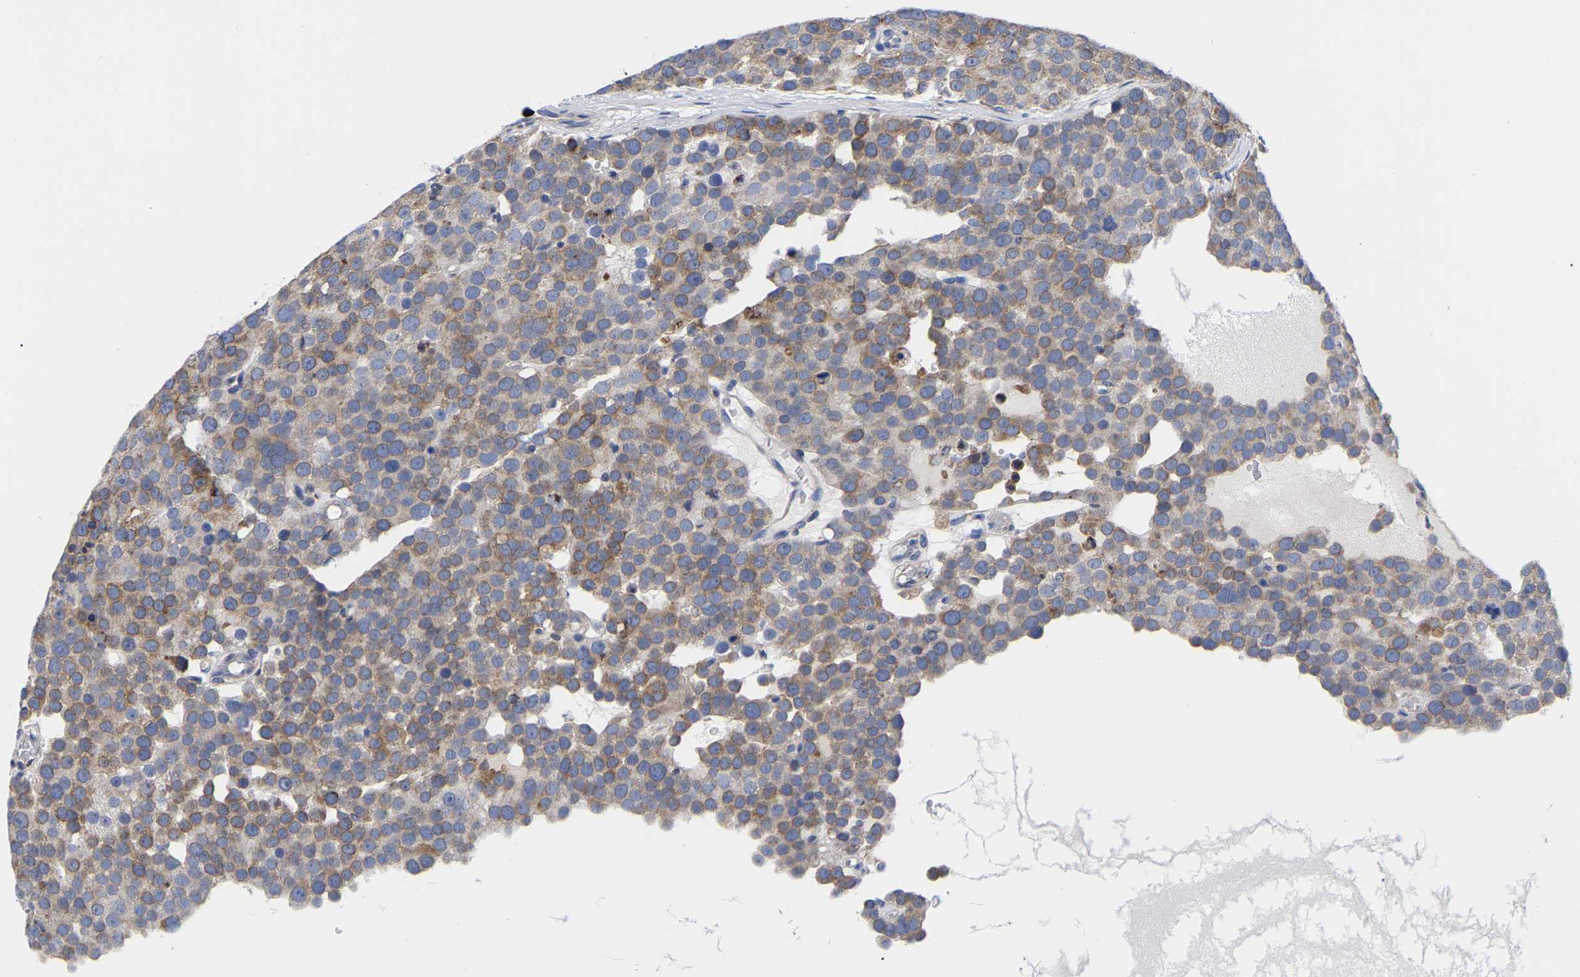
{"staining": {"intensity": "moderate", "quantity": ">75%", "location": "cytoplasmic/membranous"}, "tissue": "testis cancer", "cell_type": "Tumor cells", "image_type": "cancer", "snomed": [{"axis": "morphology", "description": "Seminoma, NOS"}, {"axis": "topography", "description": "Testis"}], "caption": "Tumor cells exhibit medium levels of moderate cytoplasmic/membranous expression in about >75% of cells in seminoma (testis). (Stains: DAB in brown, nuclei in blue, Microscopy: brightfield microscopy at high magnification).", "gene": "CFAP298", "patient": {"sex": "male", "age": 71}}